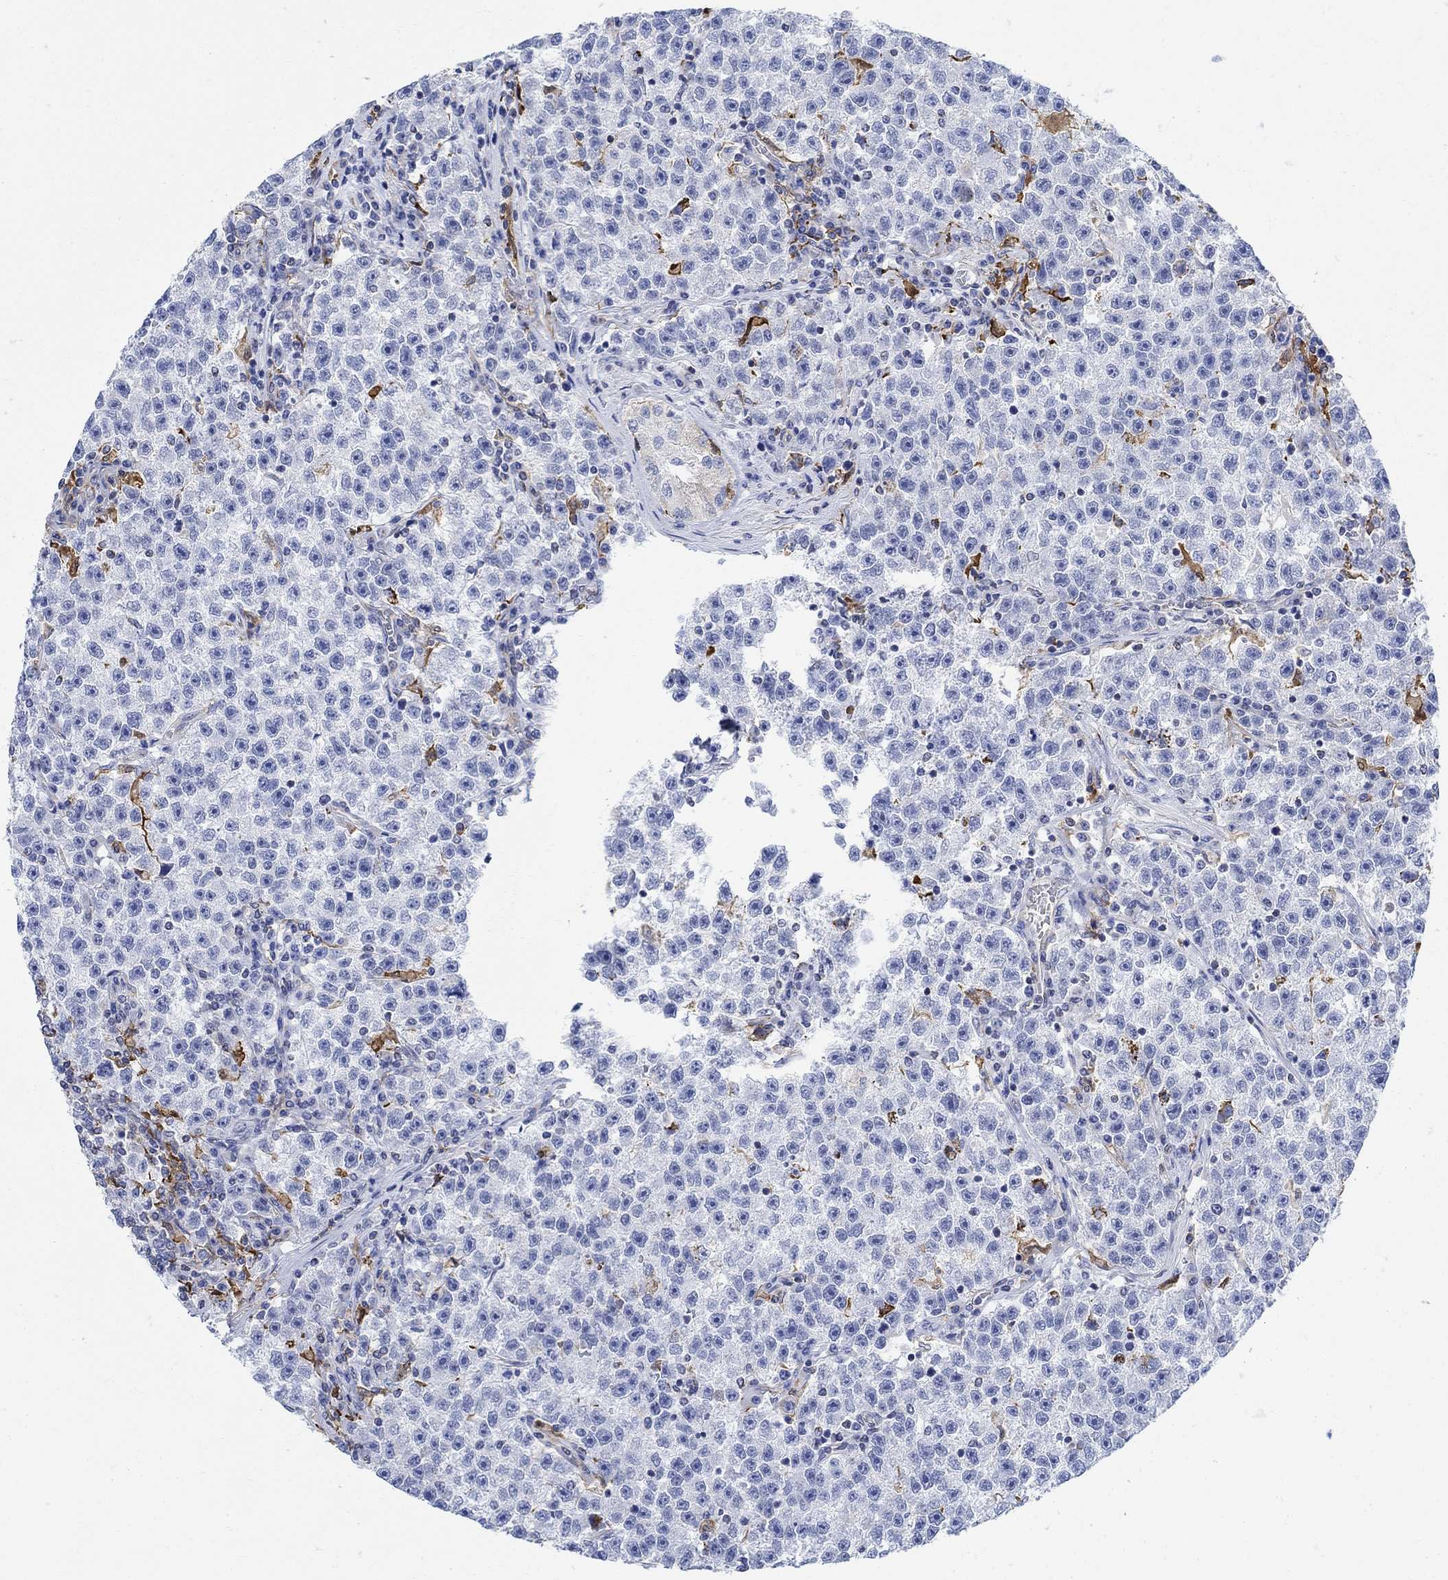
{"staining": {"intensity": "strong", "quantity": "<25%", "location": "cytoplasmic/membranous"}, "tissue": "testis cancer", "cell_type": "Tumor cells", "image_type": "cancer", "snomed": [{"axis": "morphology", "description": "Seminoma, NOS"}, {"axis": "topography", "description": "Testis"}], "caption": "This micrograph demonstrates immunohistochemistry (IHC) staining of human testis cancer, with medium strong cytoplasmic/membranous positivity in approximately <25% of tumor cells.", "gene": "PHF21B", "patient": {"sex": "male", "age": 22}}